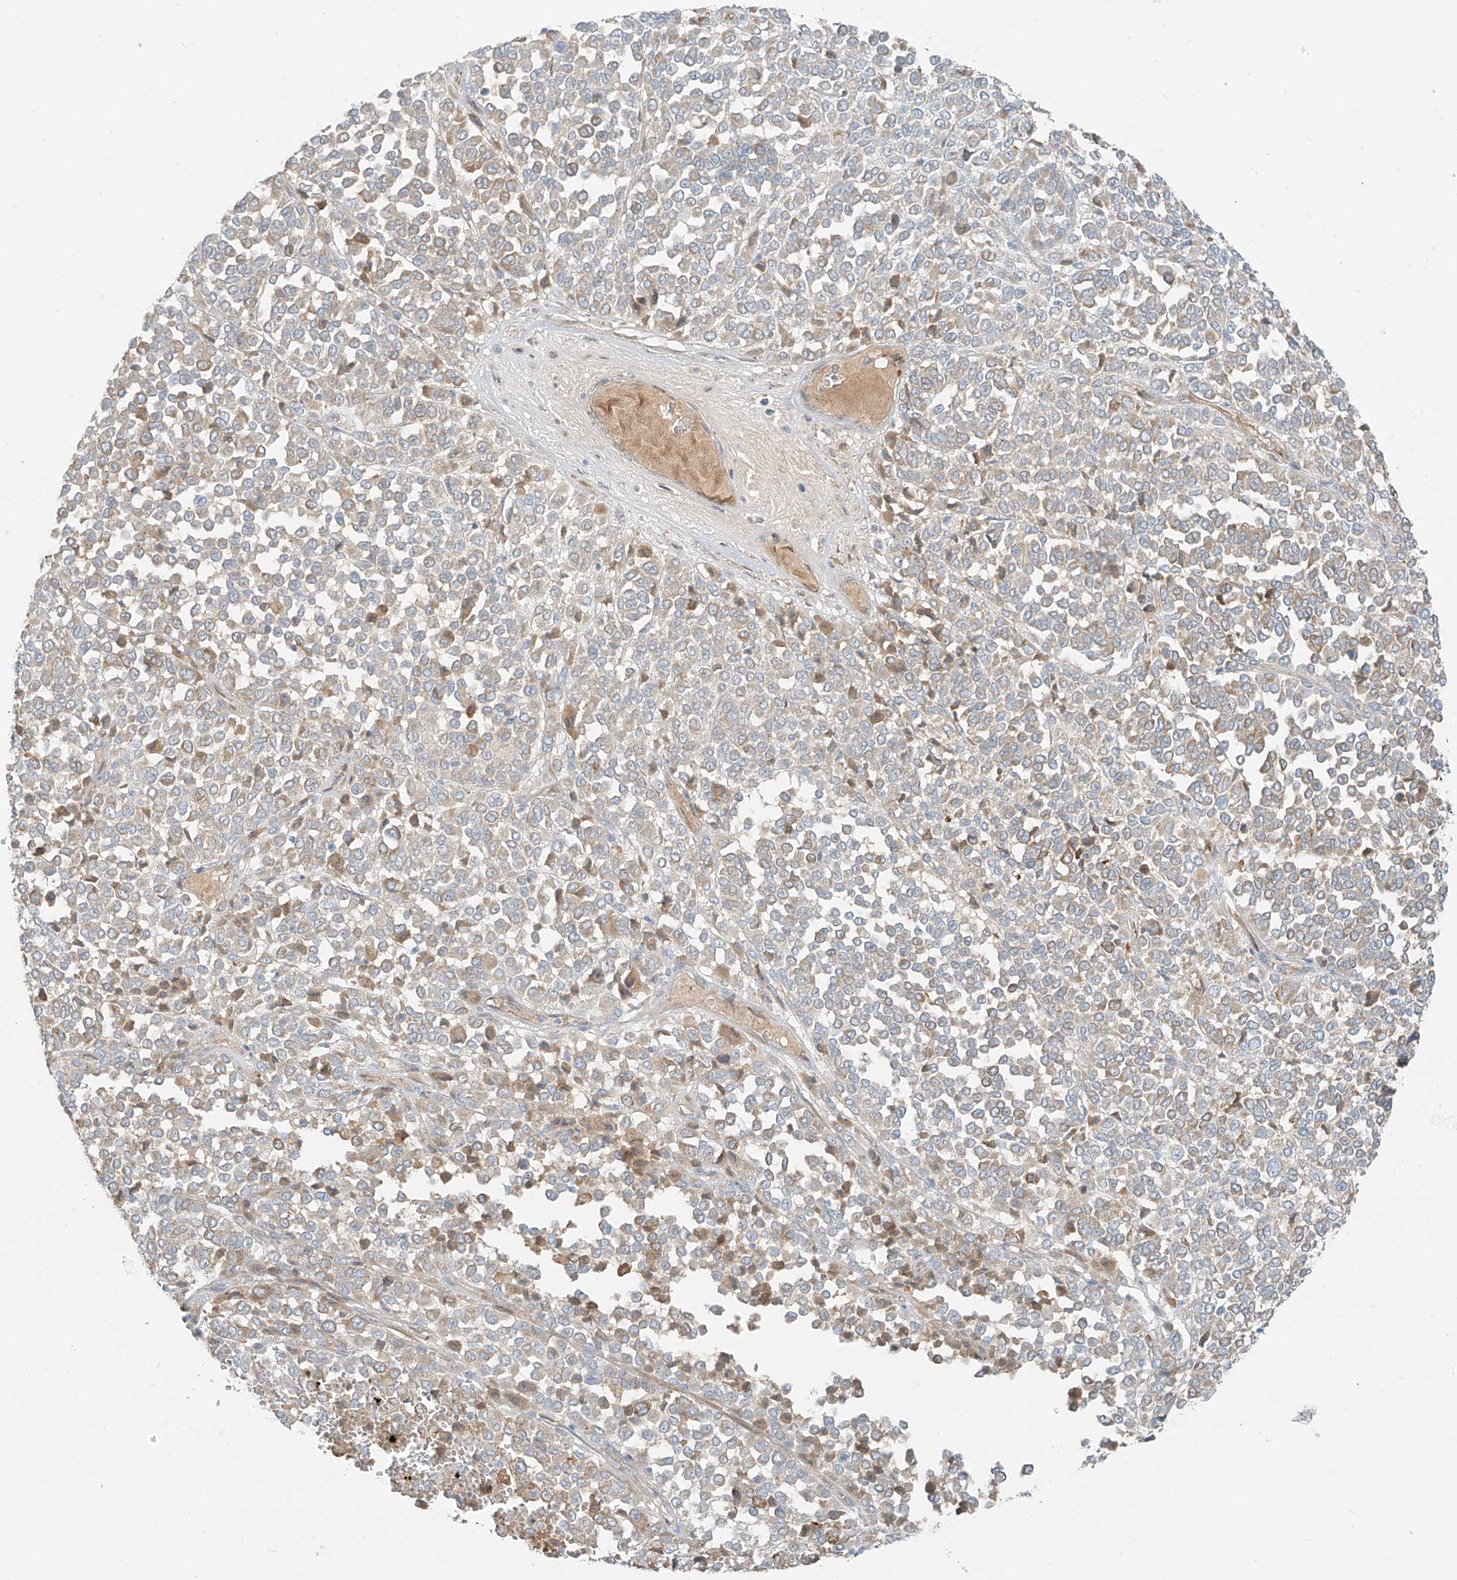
{"staining": {"intensity": "weak", "quantity": "25%-75%", "location": "cytoplasmic/membranous"}, "tissue": "melanoma", "cell_type": "Tumor cells", "image_type": "cancer", "snomed": [{"axis": "morphology", "description": "Malignant melanoma, Metastatic site"}, {"axis": "topography", "description": "Pancreas"}], "caption": "Immunohistochemical staining of human malignant melanoma (metastatic site) reveals low levels of weak cytoplasmic/membranous positivity in approximately 25%-75% of tumor cells.", "gene": "FSTL1", "patient": {"sex": "female", "age": 30}}